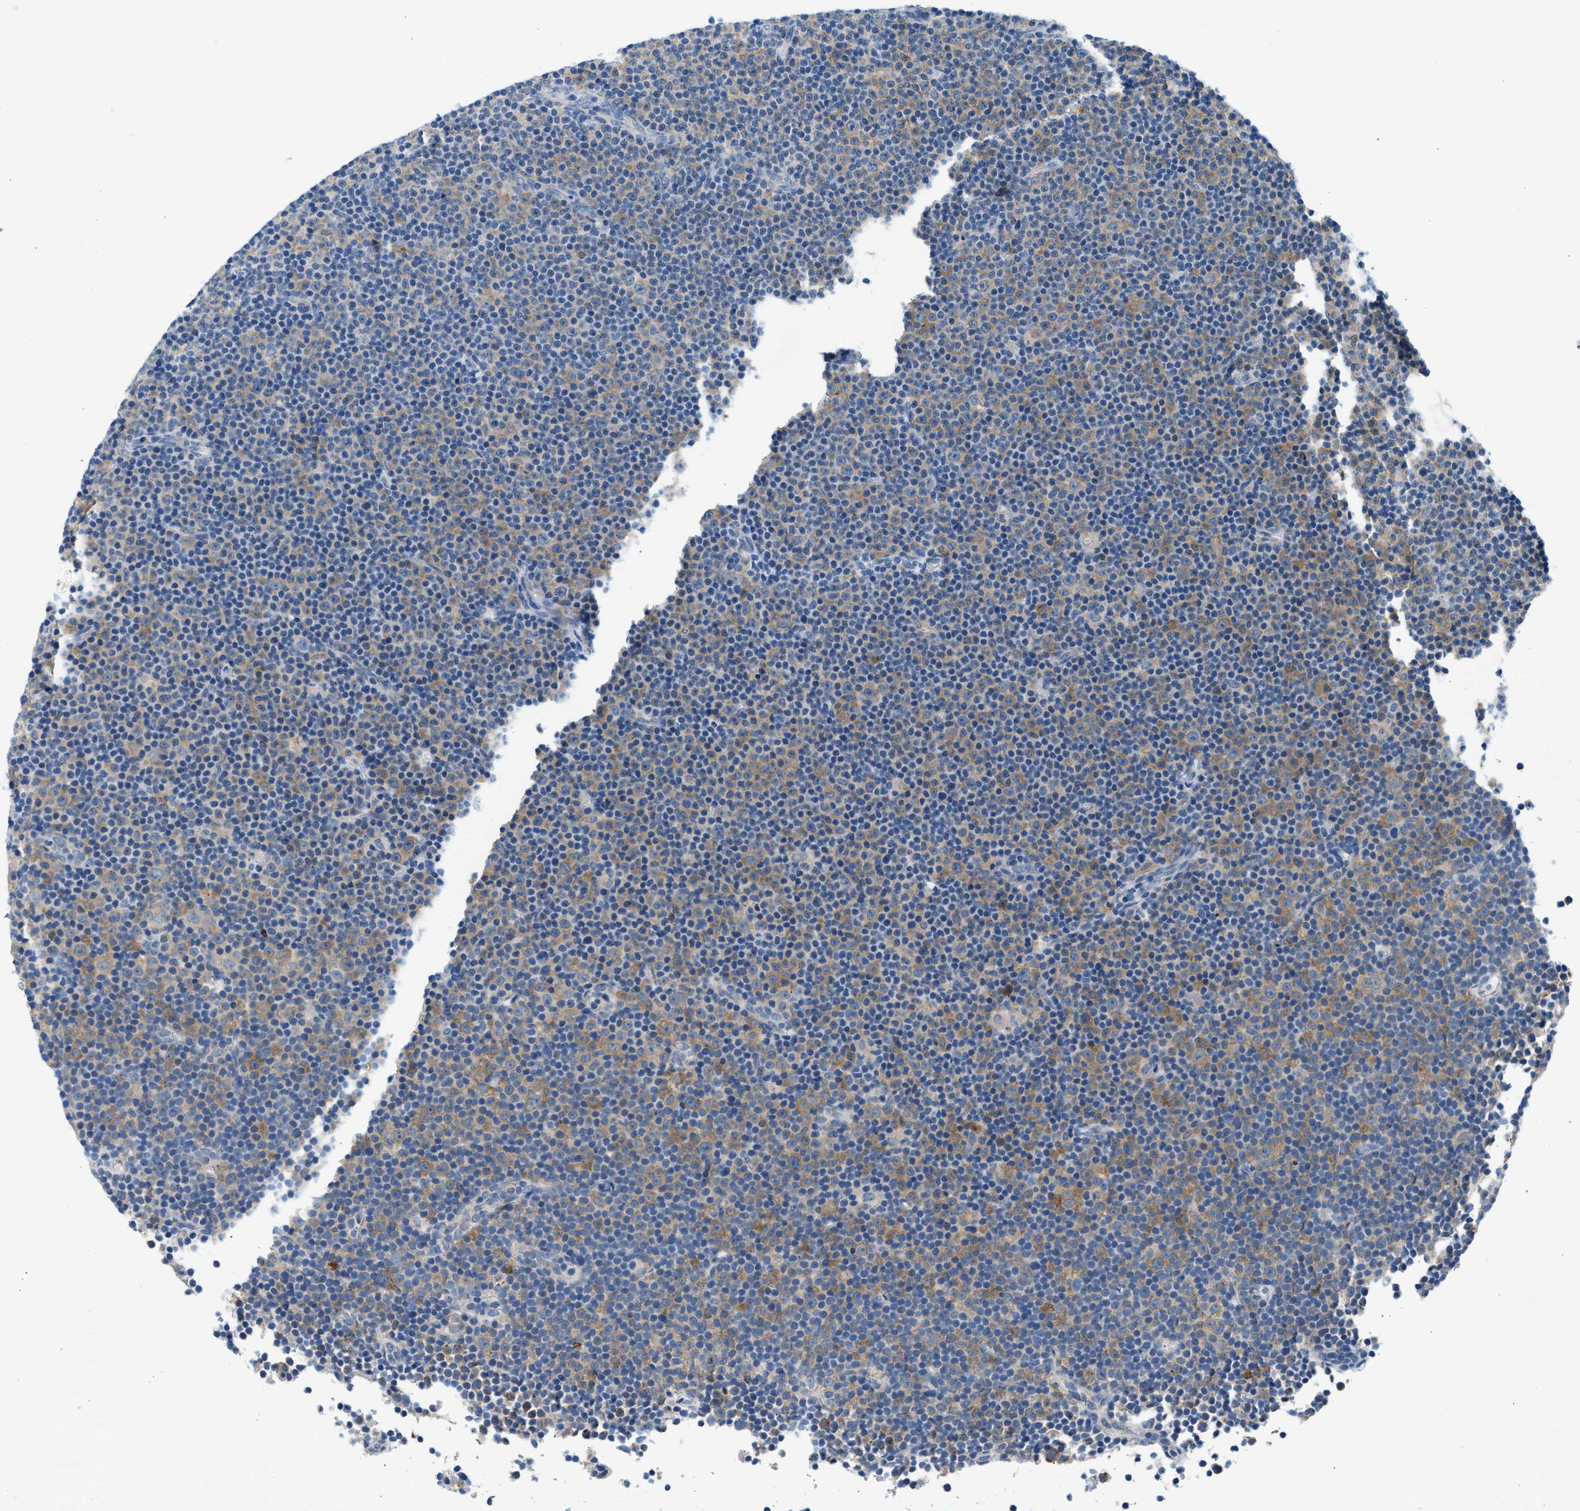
{"staining": {"intensity": "moderate", "quantity": "25%-75%", "location": "cytoplasmic/membranous"}, "tissue": "lymphoma", "cell_type": "Tumor cells", "image_type": "cancer", "snomed": [{"axis": "morphology", "description": "Malignant lymphoma, non-Hodgkin's type, Low grade"}, {"axis": "topography", "description": "Lymph node"}], "caption": "Low-grade malignant lymphoma, non-Hodgkin's type stained with a brown dye exhibits moderate cytoplasmic/membranous positive expression in about 25%-75% of tumor cells.", "gene": "BNC2", "patient": {"sex": "female", "age": 67}}